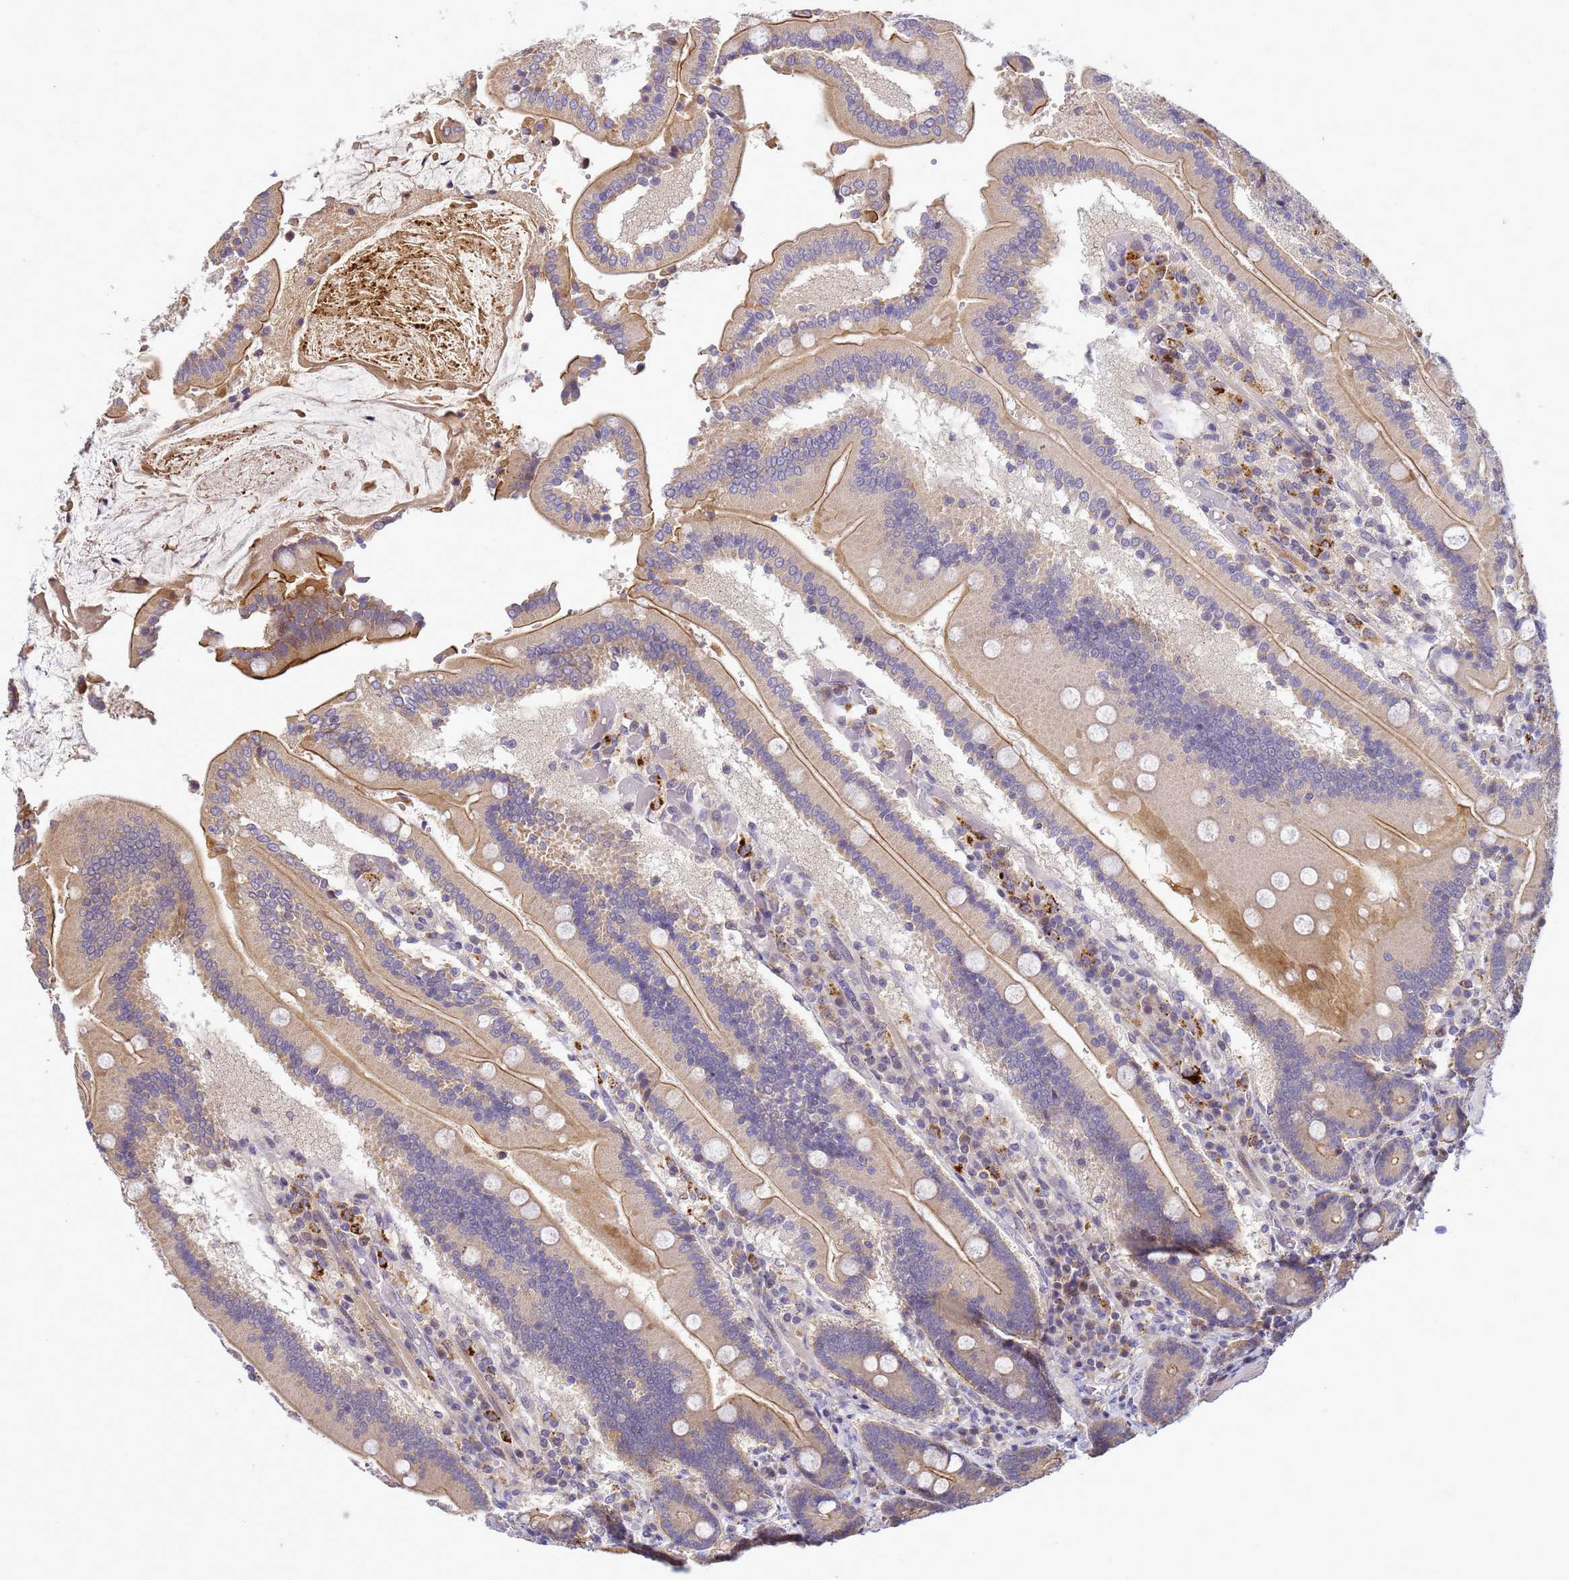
{"staining": {"intensity": "strong", "quantity": "25%-75%", "location": "cytoplasmic/membranous"}, "tissue": "duodenum", "cell_type": "Glandular cells", "image_type": "normal", "snomed": [{"axis": "morphology", "description": "Normal tissue, NOS"}, {"axis": "topography", "description": "Duodenum"}], "caption": "Duodenum stained with DAB immunohistochemistry (IHC) reveals high levels of strong cytoplasmic/membranous staining in approximately 25%-75% of glandular cells.", "gene": "TMEM74B", "patient": {"sex": "female", "age": 62}}